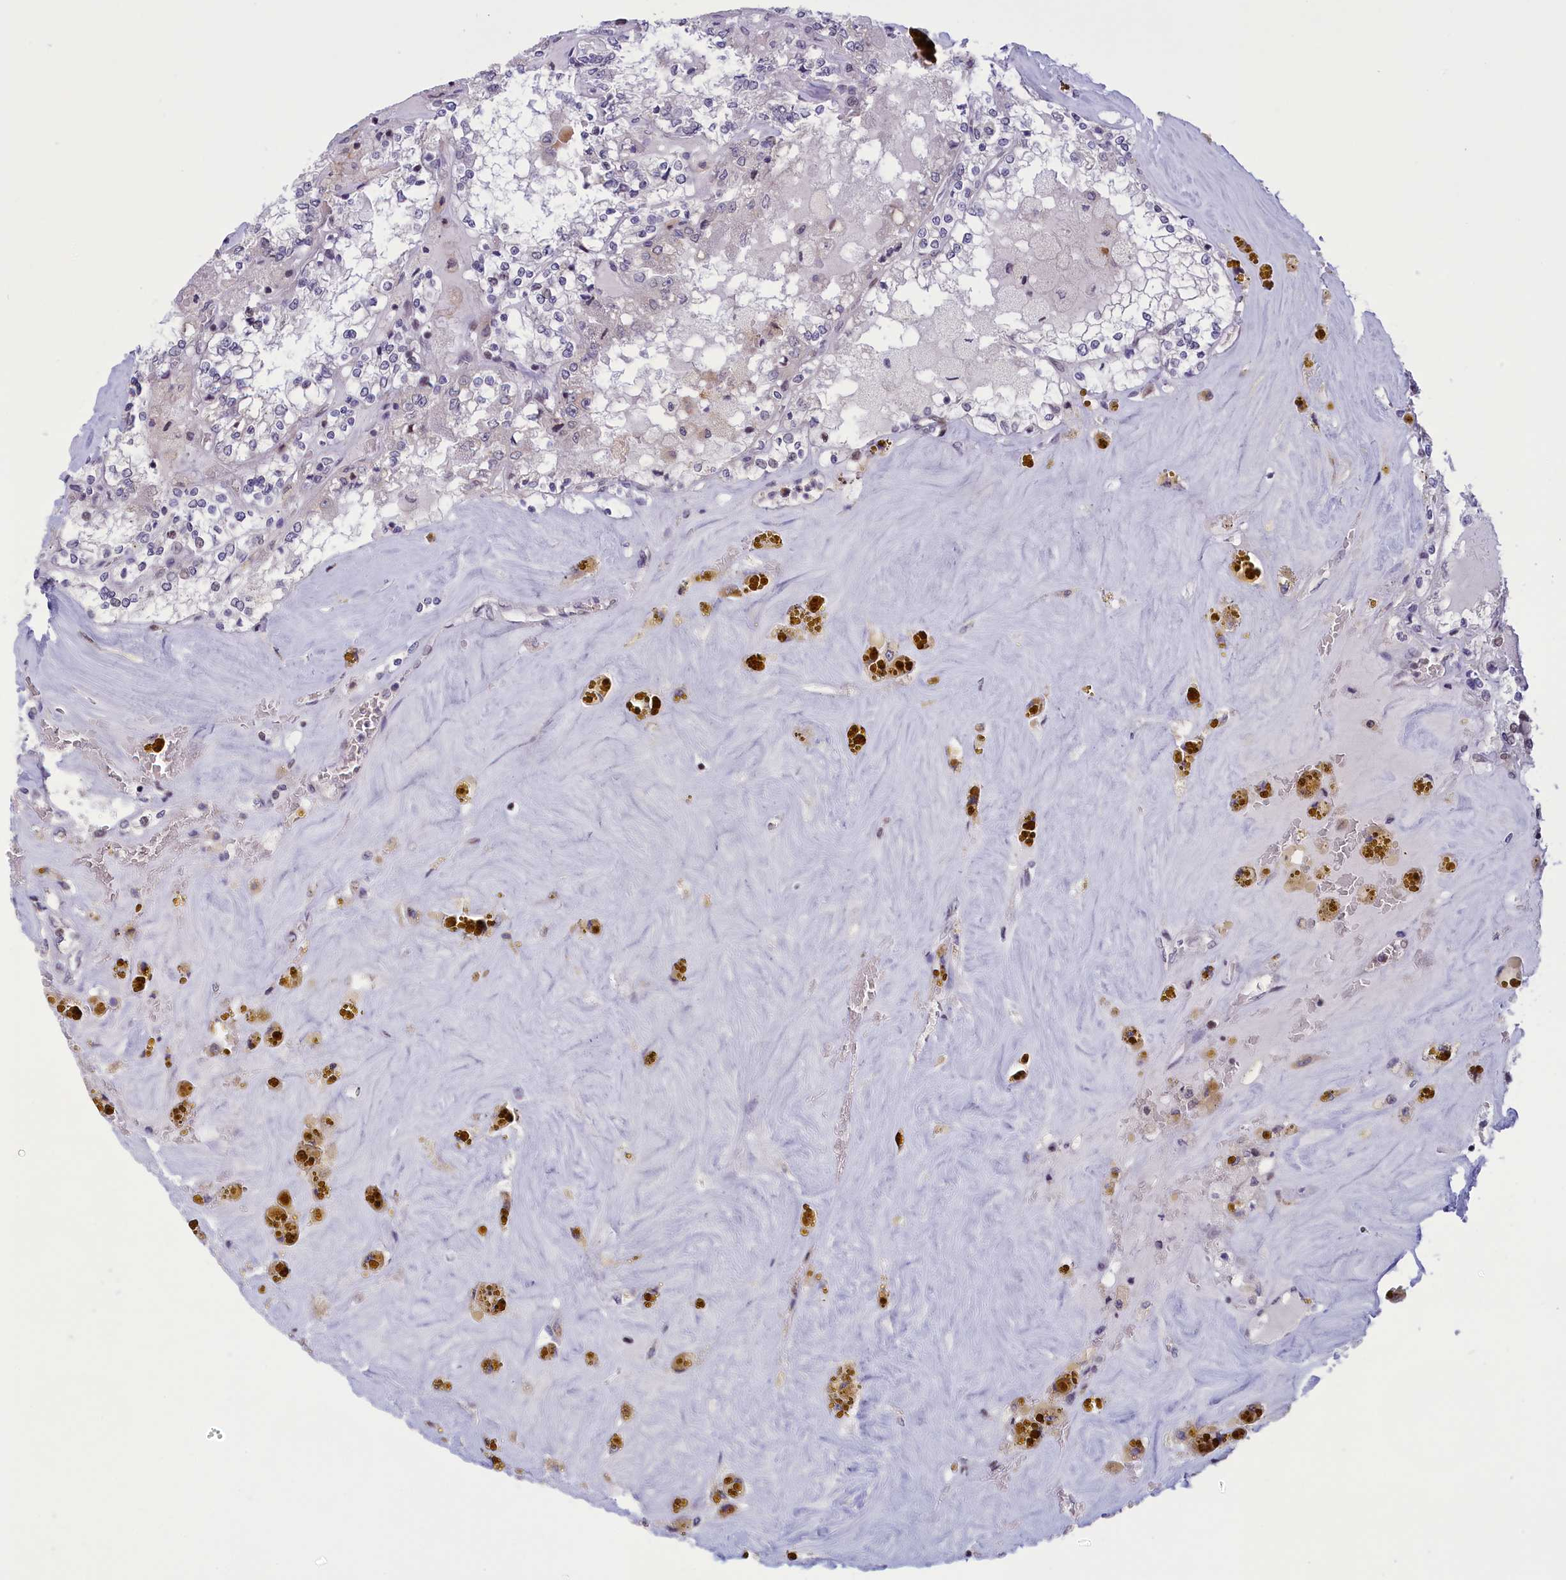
{"staining": {"intensity": "negative", "quantity": "none", "location": "none"}, "tissue": "renal cancer", "cell_type": "Tumor cells", "image_type": "cancer", "snomed": [{"axis": "morphology", "description": "Adenocarcinoma, NOS"}, {"axis": "topography", "description": "Kidney"}], "caption": "The image shows no significant positivity in tumor cells of renal adenocarcinoma.", "gene": "CORO2A", "patient": {"sex": "female", "age": 56}}